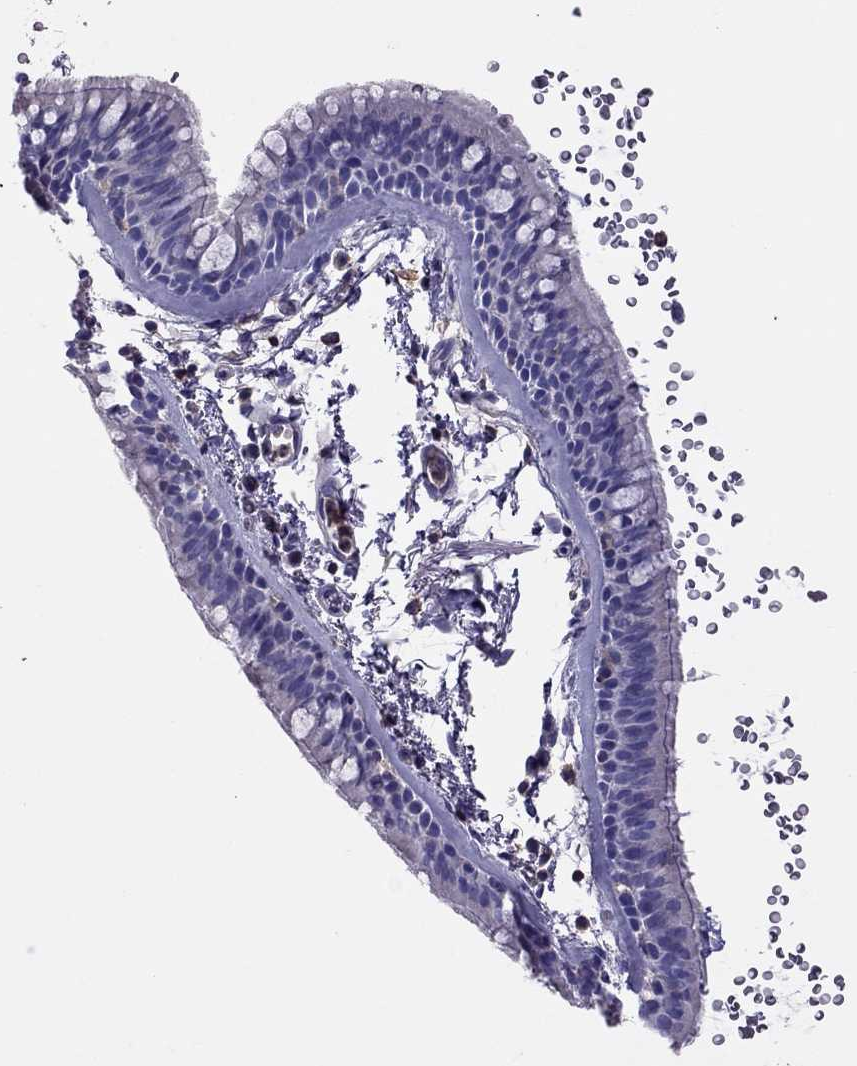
{"staining": {"intensity": "negative", "quantity": "none", "location": "none"}, "tissue": "bronchus", "cell_type": "Respiratory epithelial cells", "image_type": "normal", "snomed": [{"axis": "morphology", "description": "Normal tissue, NOS"}, {"axis": "topography", "description": "Lymph node"}, {"axis": "topography", "description": "Bronchus"}], "caption": "The photomicrograph displays no staining of respiratory epithelial cells in normal bronchus.", "gene": "TEX22", "patient": {"sex": "female", "age": 70}}